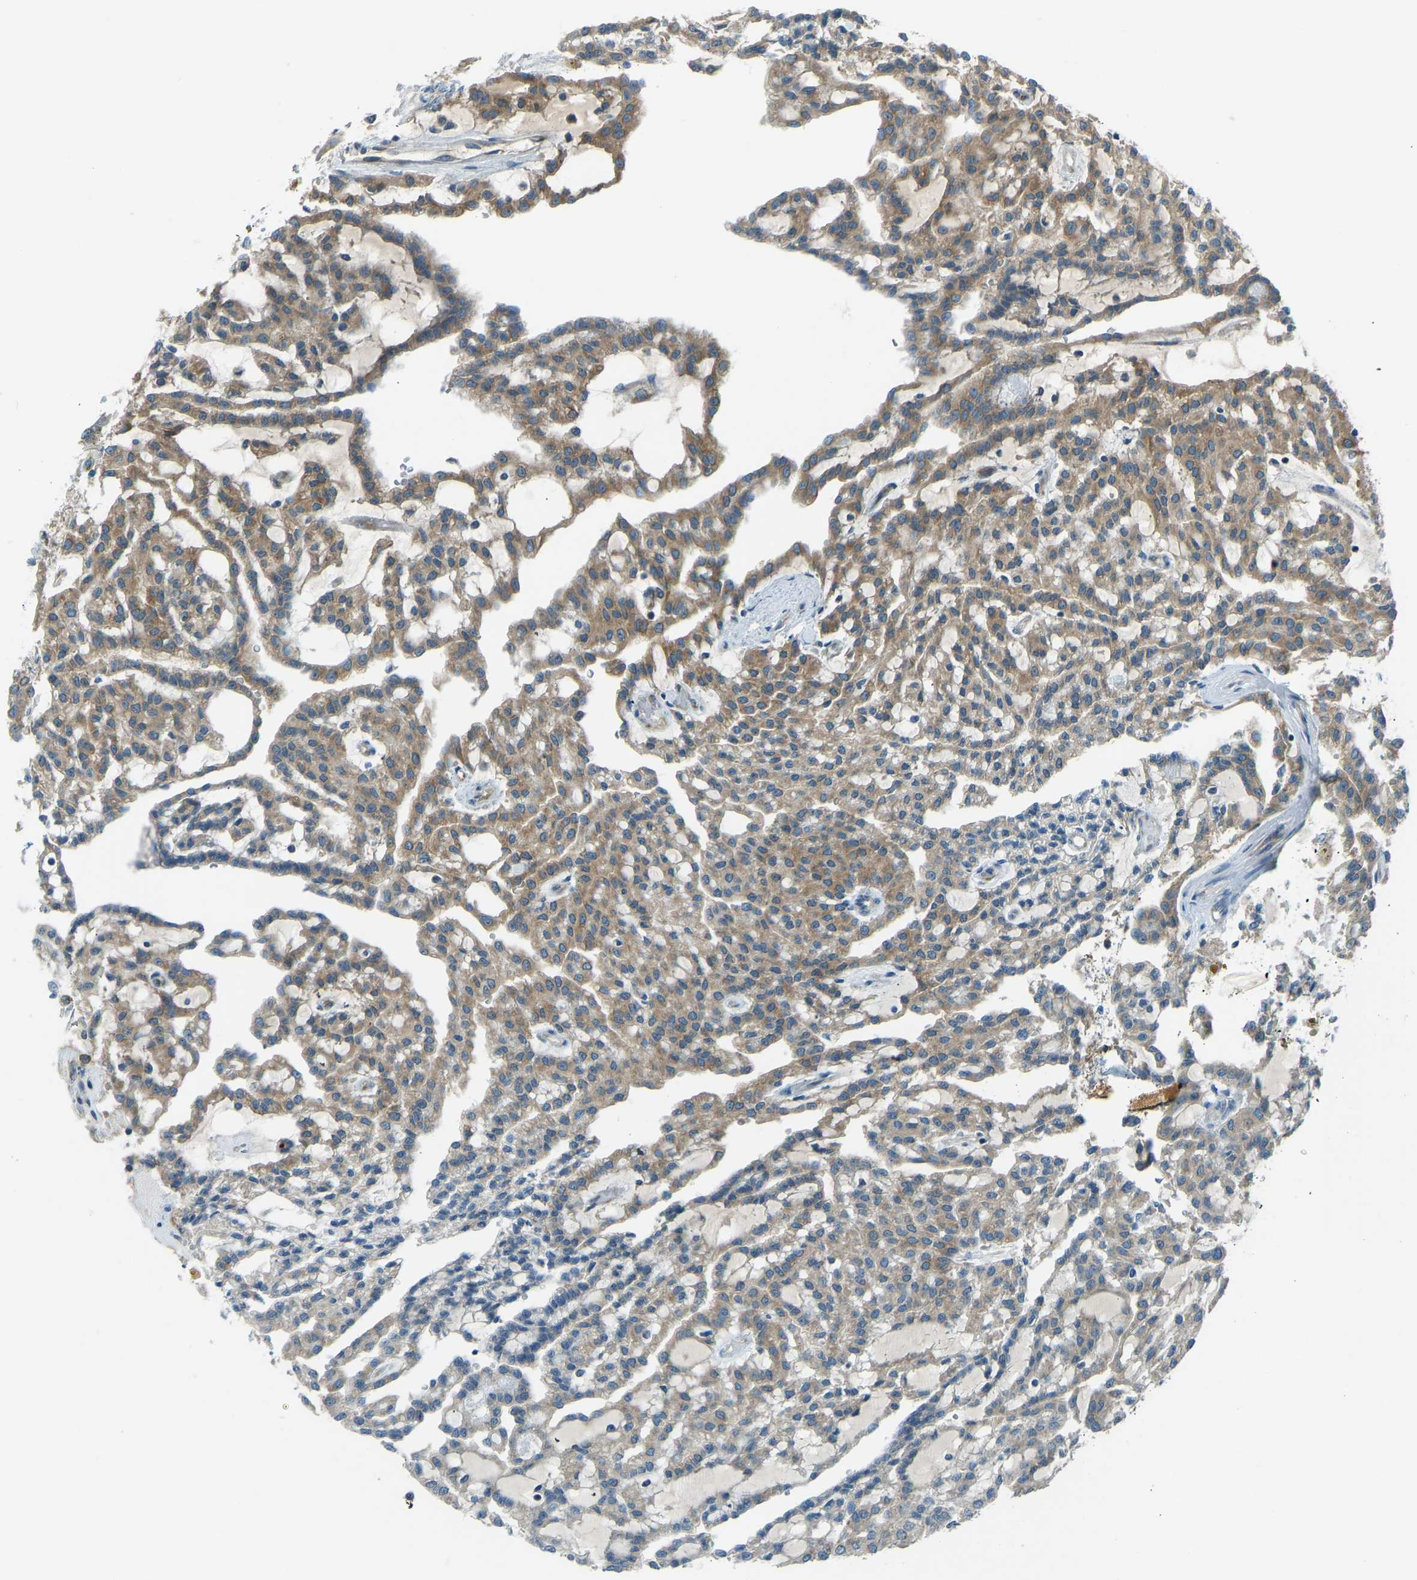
{"staining": {"intensity": "moderate", "quantity": ">75%", "location": "cytoplasmic/membranous"}, "tissue": "renal cancer", "cell_type": "Tumor cells", "image_type": "cancer", "snomed": [{"axis": "morphology", "description": "Adenocarcinoma, NOS"}, {"axis": "topography", "description": "Kidney"}], "caption": "An image of renal adenocarcinoma stained for a protein demonstrates moderate cytoplasmic/membranous brown staining in tumor cells.", "gene": "STAU2", "patient": {"sex": "male", "age": 63}}